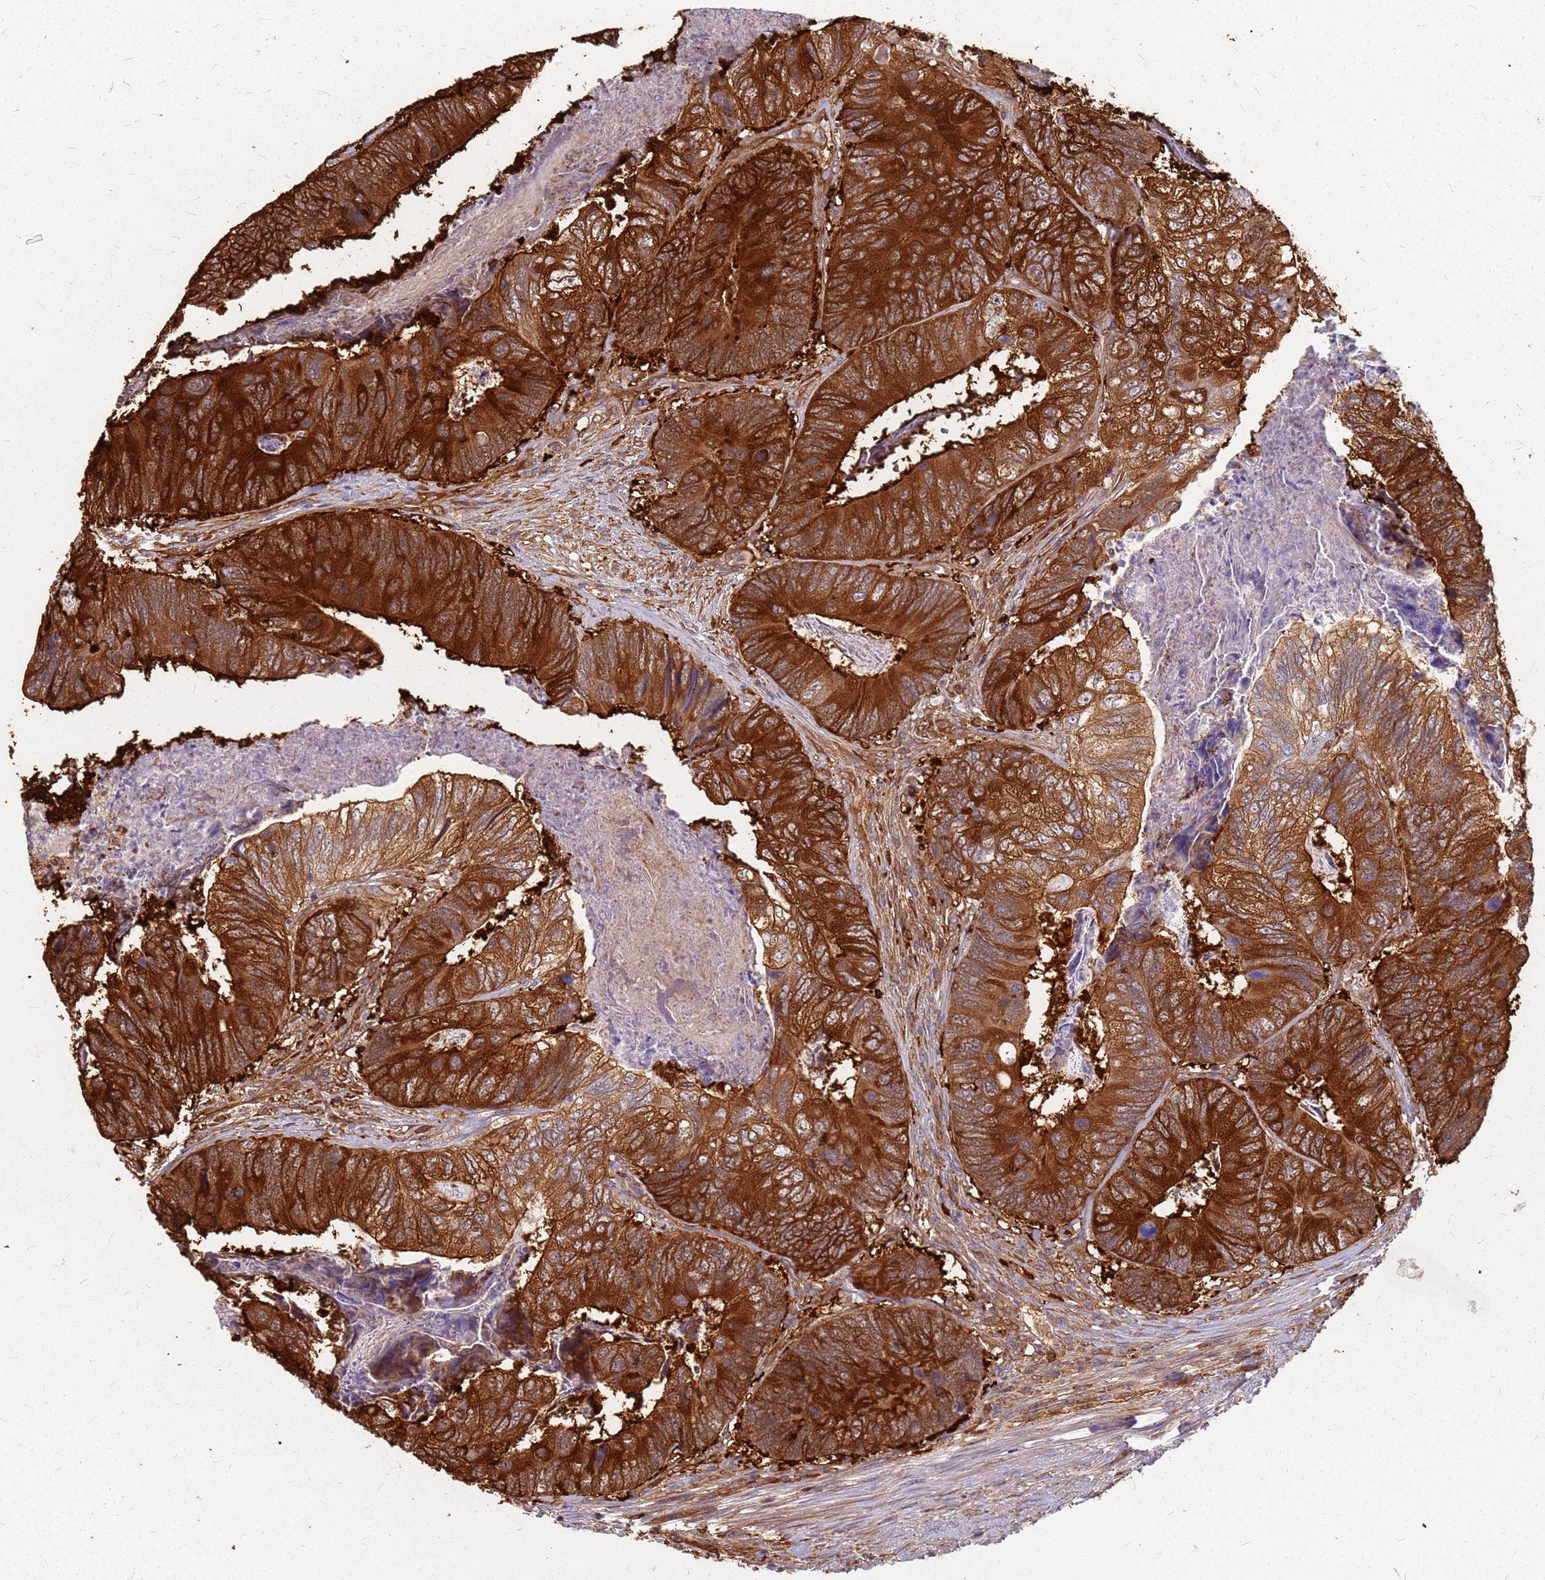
{"staining": {"intensity": "strong", "quantity": ">75%", "location": "cytoplasmic/membranous"}, "tissue": "colorectal cancer", "cell_type": "Tumor cells", "image_type": "cancer", "snomed": [{"axis": "morphology", "description": "Adenocarcinoma, NOS"}, {"axis": "topography", "description": "Colon"}], "caption": "Colorectal cancer tissue shows strong cytoplasmic/membranous staining in about >75% of tumor cells, visualized by immunohistochemistry. (DAB (3,3'-diaminobenzidine) IHC, brown staining for protein, blue staining for nuclei).", "gene": "HDX", "patient": {"sex": "female", "age": 67}}